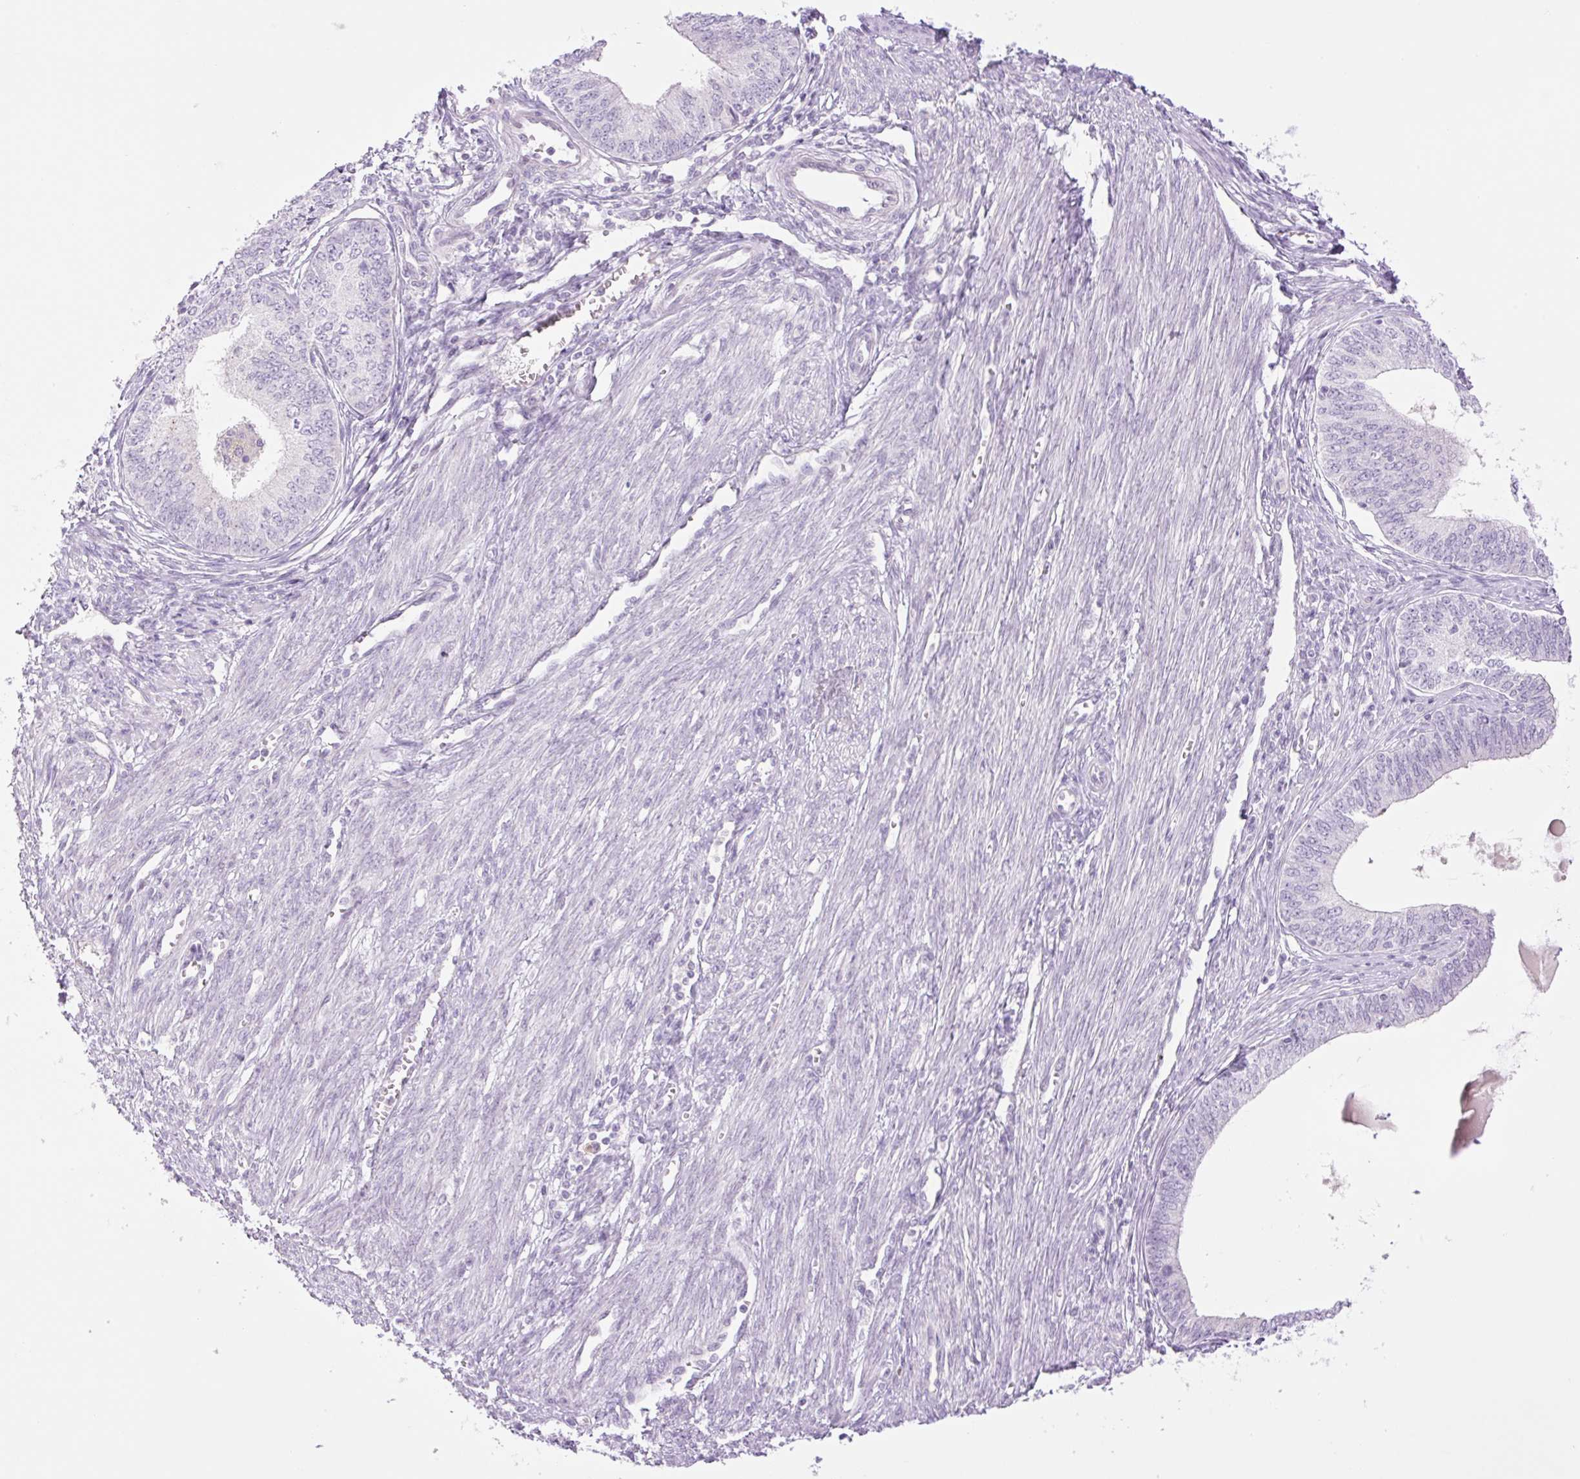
{"staining": {"intensity": "negative", "quantity": "none", "location": "none"}, "tissue": "endometrial cancer", "cell_type": "Tumor cells", "image_type": "cancer", "snomed": [{"axis": "morphology", "description": "Adenocarcinoma, NOS"}, {"axis": "topography", "description": "Endometrium"}], "caption": "Image shows no protein positivity in tumor cells of endometrial cancer tissue. The staining was performed using DAB (3,3'-diaminobenzidine) to visualize the protein expression in brown, while the nuclei were stained in blue with hematoxylin (Magnification: 20x).", "gene": "TBX15", "patient": {"sex": "female", "age": 68}}